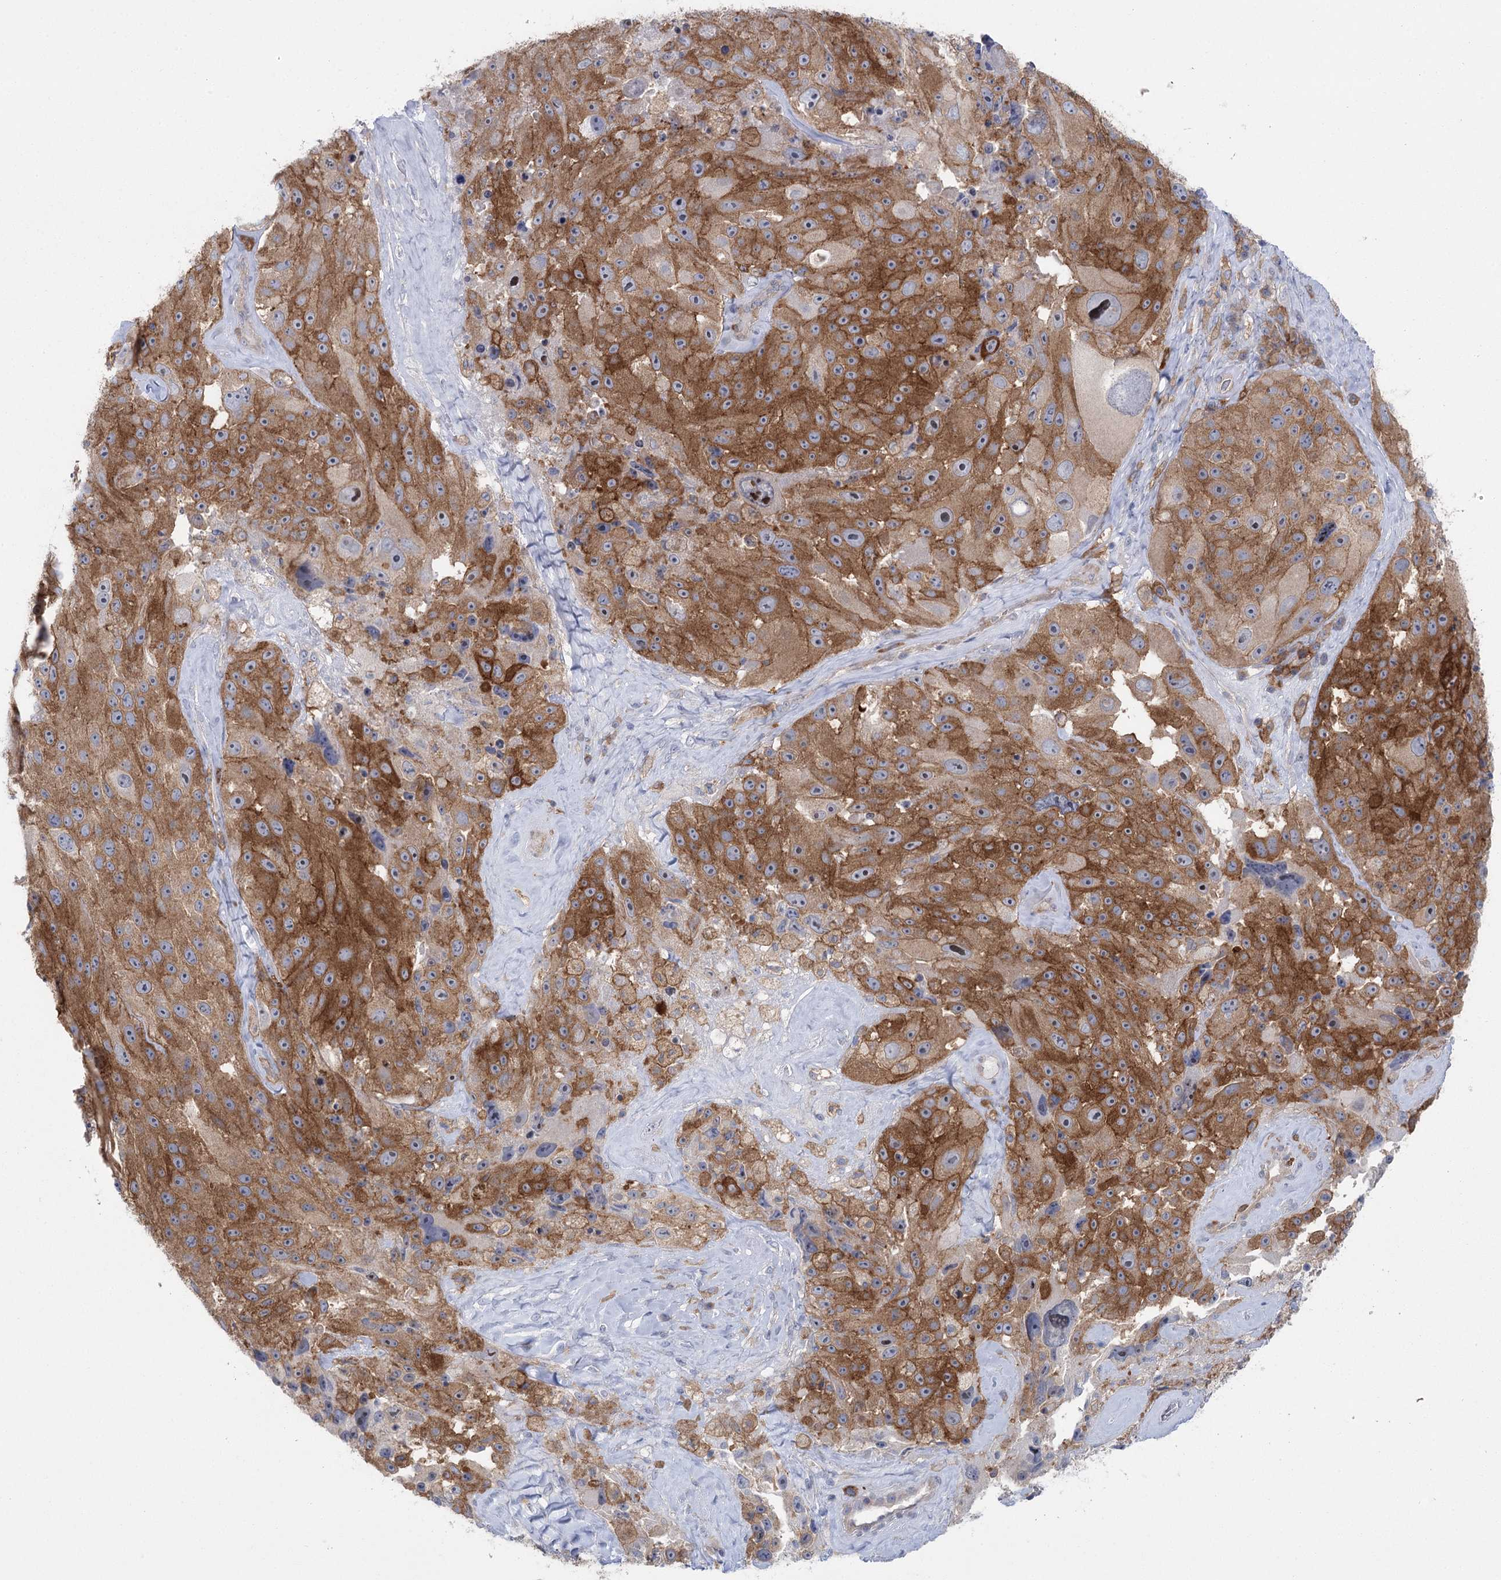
{"staining": {"intensity": "strong", "quantity": ">75%", "location": "cytoplasmic/membranous"}, "tissue": "melanoma", "cell_type": "Tumor cells", "image_type": "cancer", "snomed": [{"axis": "morphology", "description": "Malignant melanoma, Metastatic site"}, {"axis": "topography", "description": "Lymph node"}], "caption": "IHC photomicrograph of neoplastic tissue: human melanoma stained using immunohistochemistry exhibits high levels of strong protein expression localized specifically in the cytoplasmic/membranous of tumor cells, appearing as a cytoplasmic/membranous brown color.", "gene": "CCDC88A", "patient": {"sex": "male", "age": 62}}